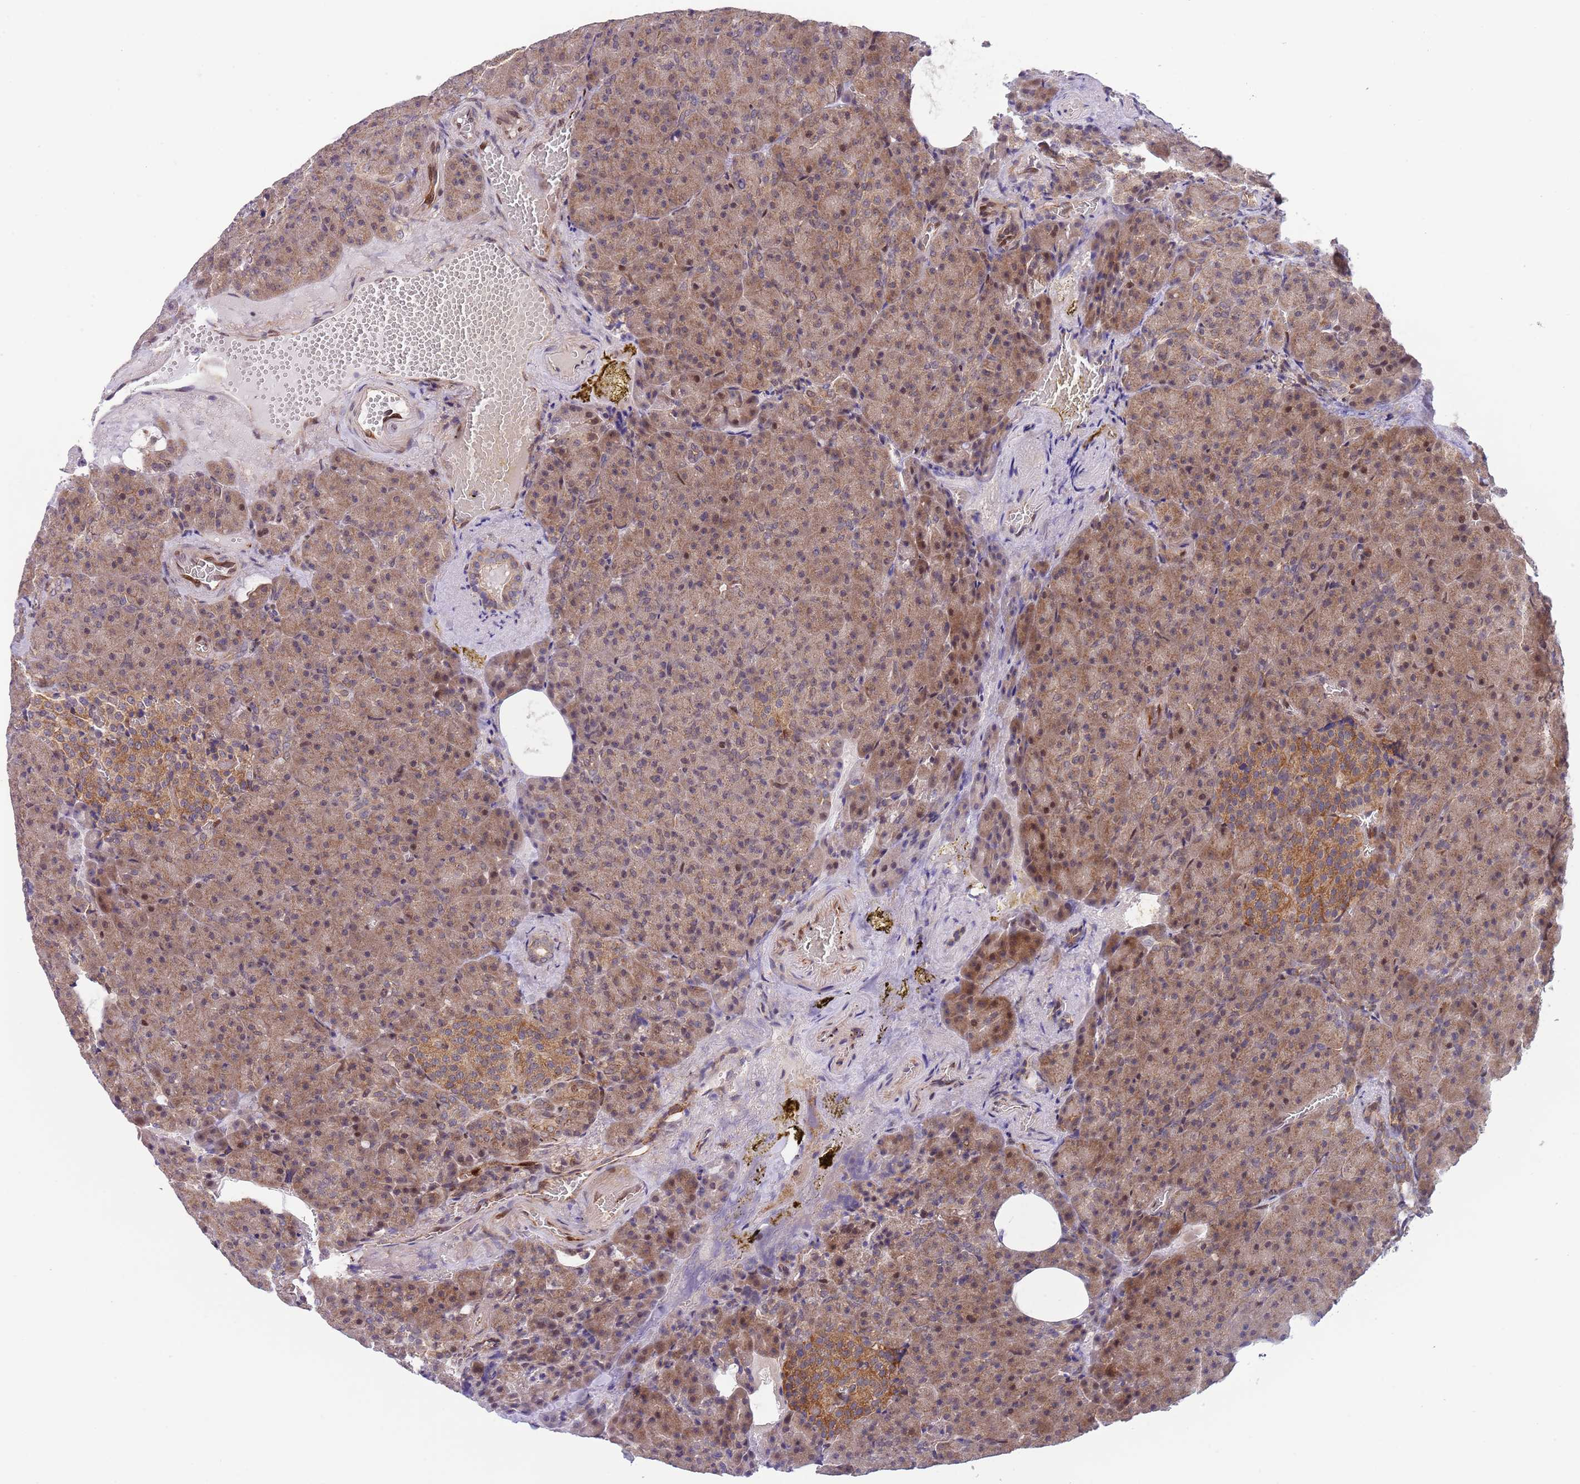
{"staining": {"intensity": "moderate", "quantity": "25%-75%", "location": "cytoplasmic/membranous,nuclear"}, "tissue": "pancreas", "cell_type": "Exocrine glandular cells", "image_type": "normal", "snomed": [{"axis": "morphology", "description": "Normal tissue, NOS"}, {"axis": "topography", "description": "Pancreas"}], "caption": "Normal pancreas displays moderate cytoplasmic/membranous,nuclear staining in about 25%-75% of exocrine glandular cells, visualized by immunohistochemistry. Using DAB (3,3'-diaminobenzidine) (brown) and hematoxylin (blue) stains, captured at high magnification using brightfield microscopy.", "gene": "TBX10", "patient": {"sex": "female", "age": 74}}